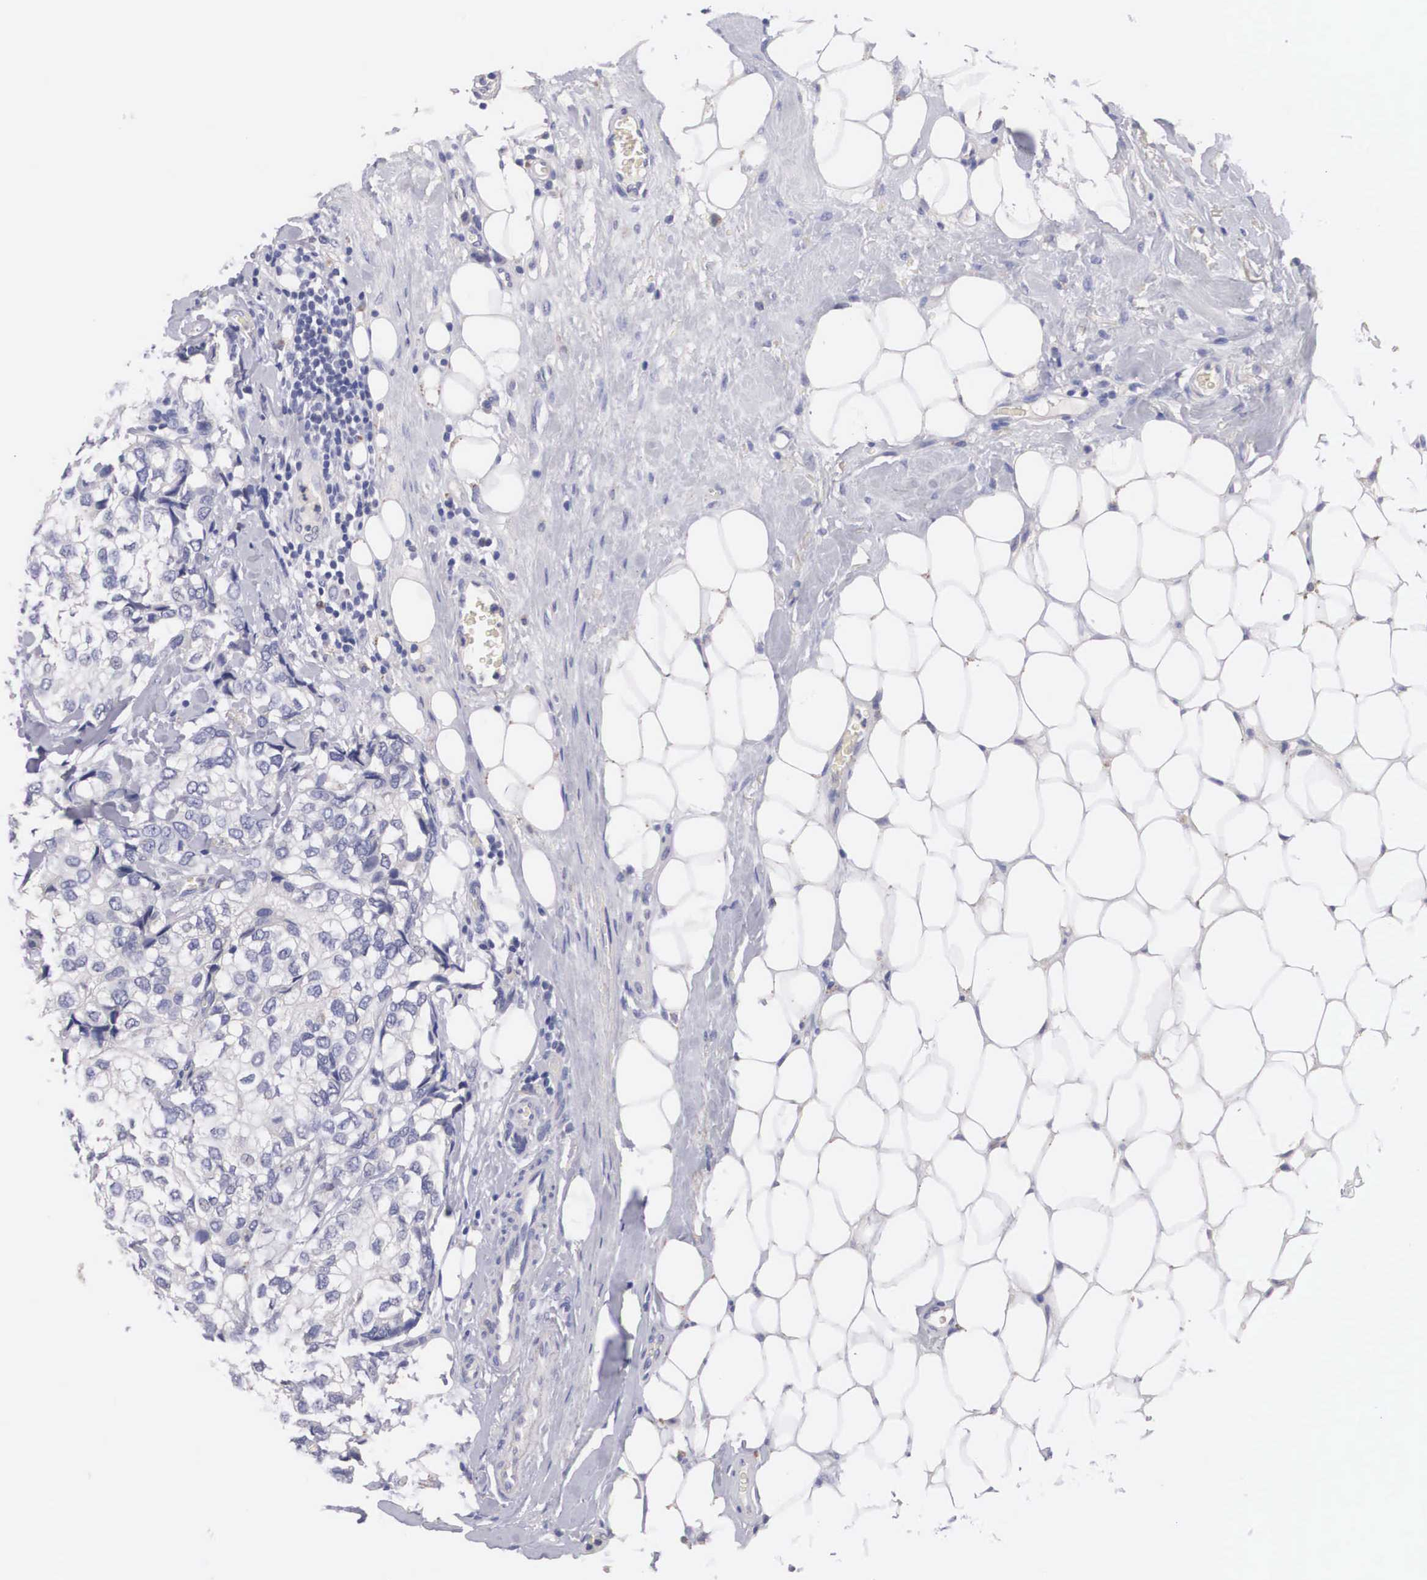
{"staining": {"intensity": "negative", "quantity": "none", "location": "none"}, "tissue": "breast cancer", "cell_type": "Tumor cells", "image_type": "cancer", "snomed": [{"axis": "morphology", "description": "Duct carcinoma"}, {"axis": "topography", "description": "Breast"}], "caption": "Invasive ductal carcinoma (breast) stained for a protein using immunohistochemistry (IHC) shows no positivity tumor cells.", "gene": "ABHD4", "patient": {"sex": "female", "age": 68}}